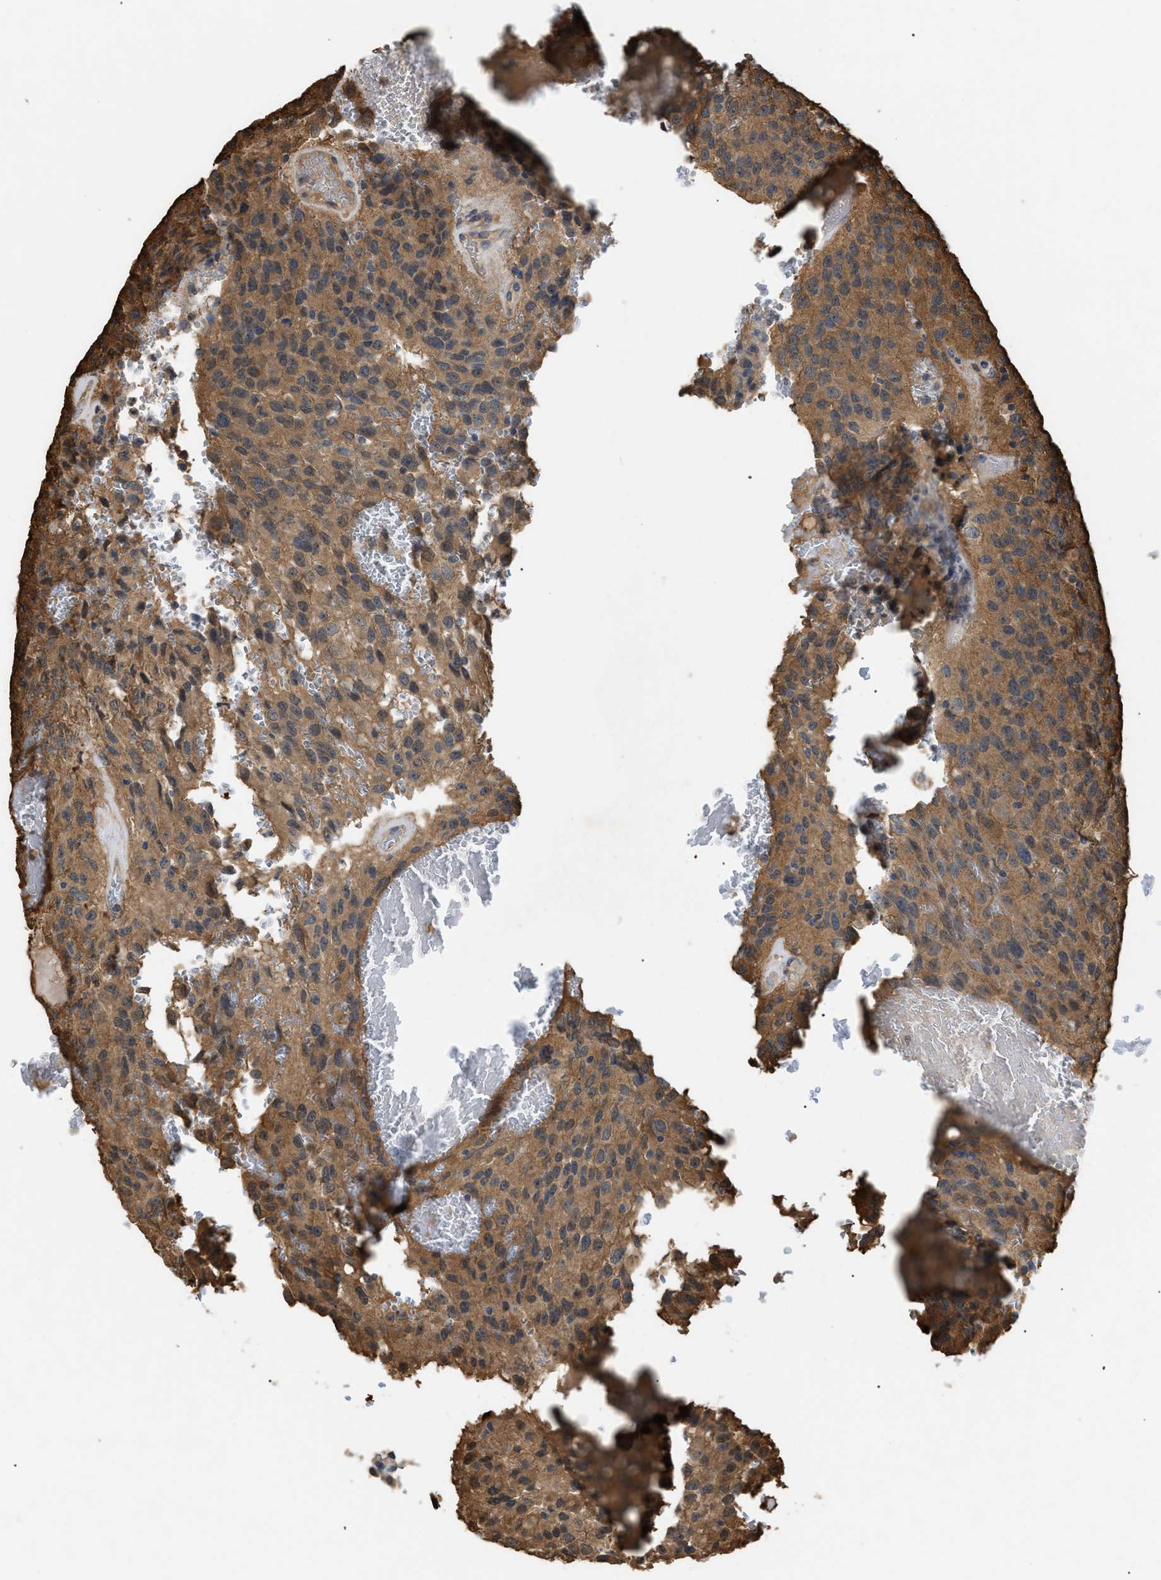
{"staining": {"intensity": "moderate", "quantity": ">75%", "location": "cytoplasmic/membranous"}, "tissue": "glioma", "cell_type": "Tumor cells", "image_type": "cancer", "snomed": [{"axis": "morphology", "description": "Glioma, malignant, High grade"}, {"axis": "topography", "description": "Brain"}], "caption": "Protein expression by IHC demonstrates moderate cytoplasmic/membranous staining in approximately >75% of tumor cells in malignant glioma (high-grade).", "gene": "CALM1", "patient": {"sex": "male", "age": 32}}